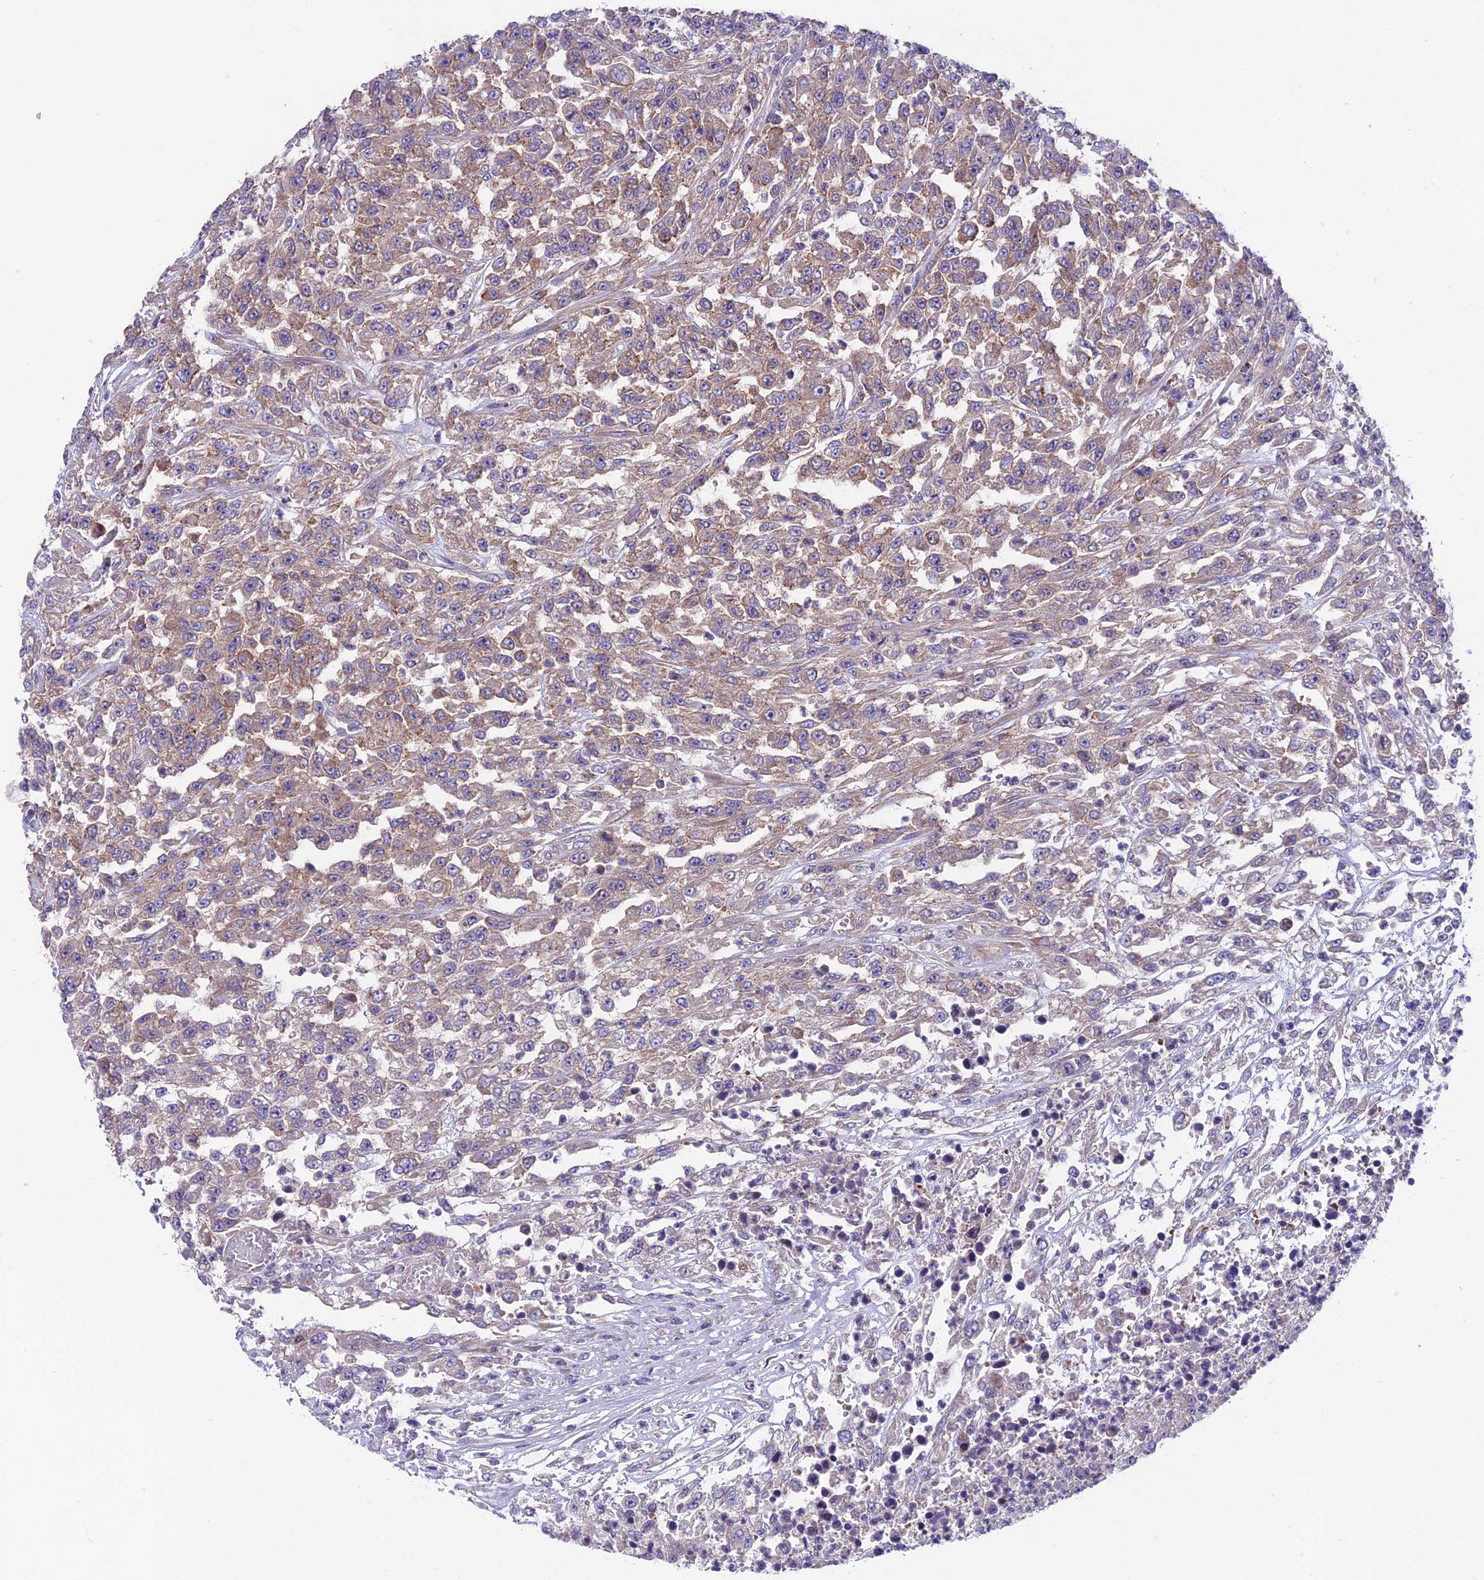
{"staining": {"intensity": "weak", "quantity": ">75%", "location": "cytoplasmic/membranous"}, "tissue": "urothelial cancer", "cell_type": "Tumor cells", "image_type": "cancer", "snomed": [{"axis": "morphology", "description": "Urothelial carcinoma, High grade"}, {"axis": "topography", "description": "Urinary bladder"}], "caption": "Human urothelial carcinoma (high-grade) stained for a protein (brown) displays weak cytoplasmic/membranous positive staining in about >75% of tumor cells.", "gene": "VPS16", "patient": {"sex": "male", "age": 46}}